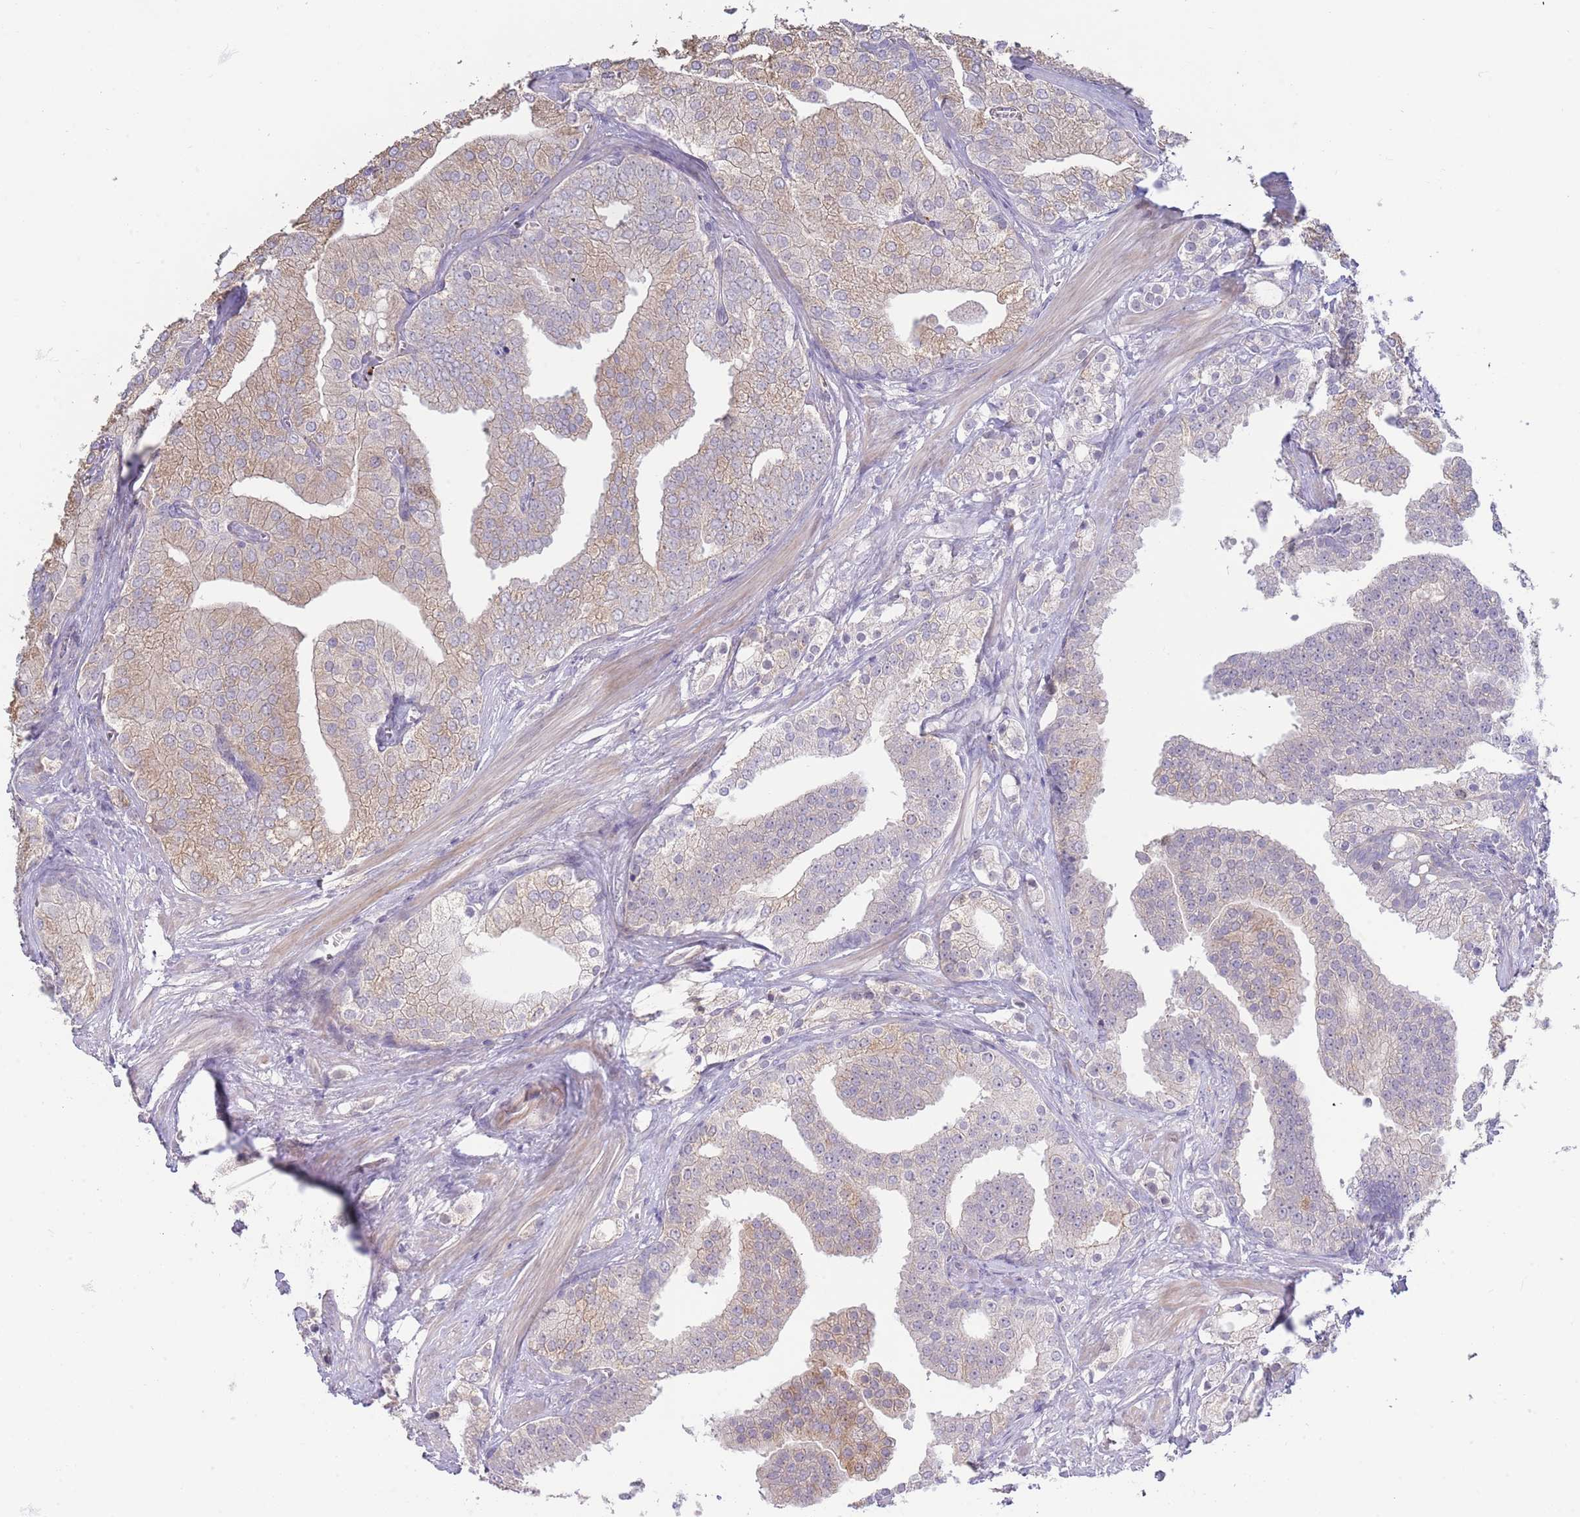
{"staining": {"intensity": "weak", "quantity": "25%-75%", "location": "cytoplasmic/membranous"}, "tissue": "prostate cancer", "cell_type": "Tumor cells", "image_type": "cancer", "snomed": [{"axis": "morphology", "description": "Adenocarcinoma, High grade"}, {"axis": "topography", "description": "Prostate"}], "caption": "DAB immunohistochemical staining of human high-grade adenocarcinoma (prostate) shows weak cytoplasmic/membranous protein expression in approximately 25%-75% of tumor cells.", "gene": "PIMREG", "patient": {"sex": "male", "age": 50}}